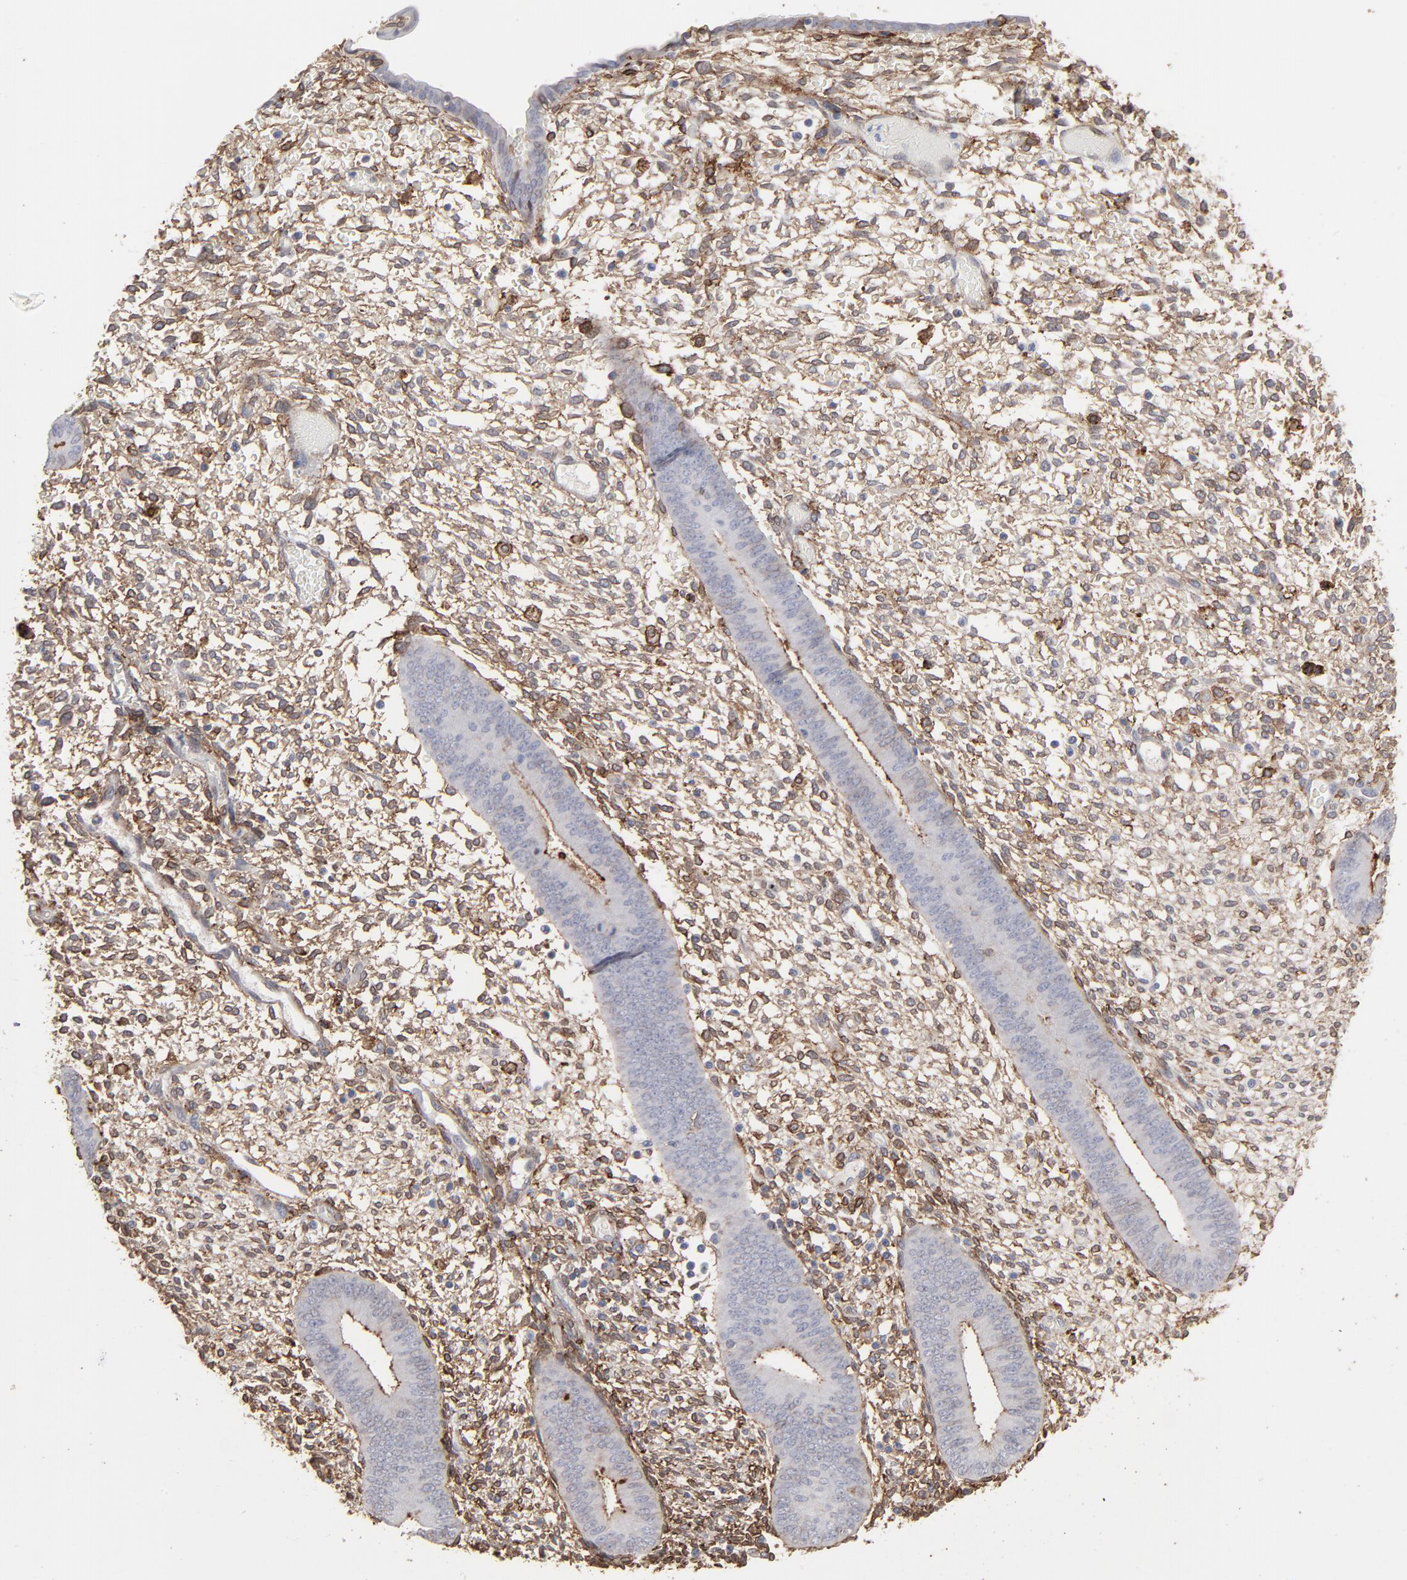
{"staining": {"intensity": "strong", "quantity": ">75%", "location": "cytoplasmic/membranous"}, "tissue": "endometrium", "cell_type": "Cells in endometrial stroma", "image_type": "normal", "snomed": [{"axis": "morphology", "description": "Normal tissue, NOS"}, {"axis": "topography", "description": "Endometrium"}], "caption": "IHC (DAB) staining of unremarkable endometrium displays strong cytoplasmic/membranous protein staining in about >75% of cells in endometrial stroma. (Brightfield microscopy of DAB IHC at high magnification).", "gene": "ANXA5", "patient": {"sex": "female", "age": 42}}